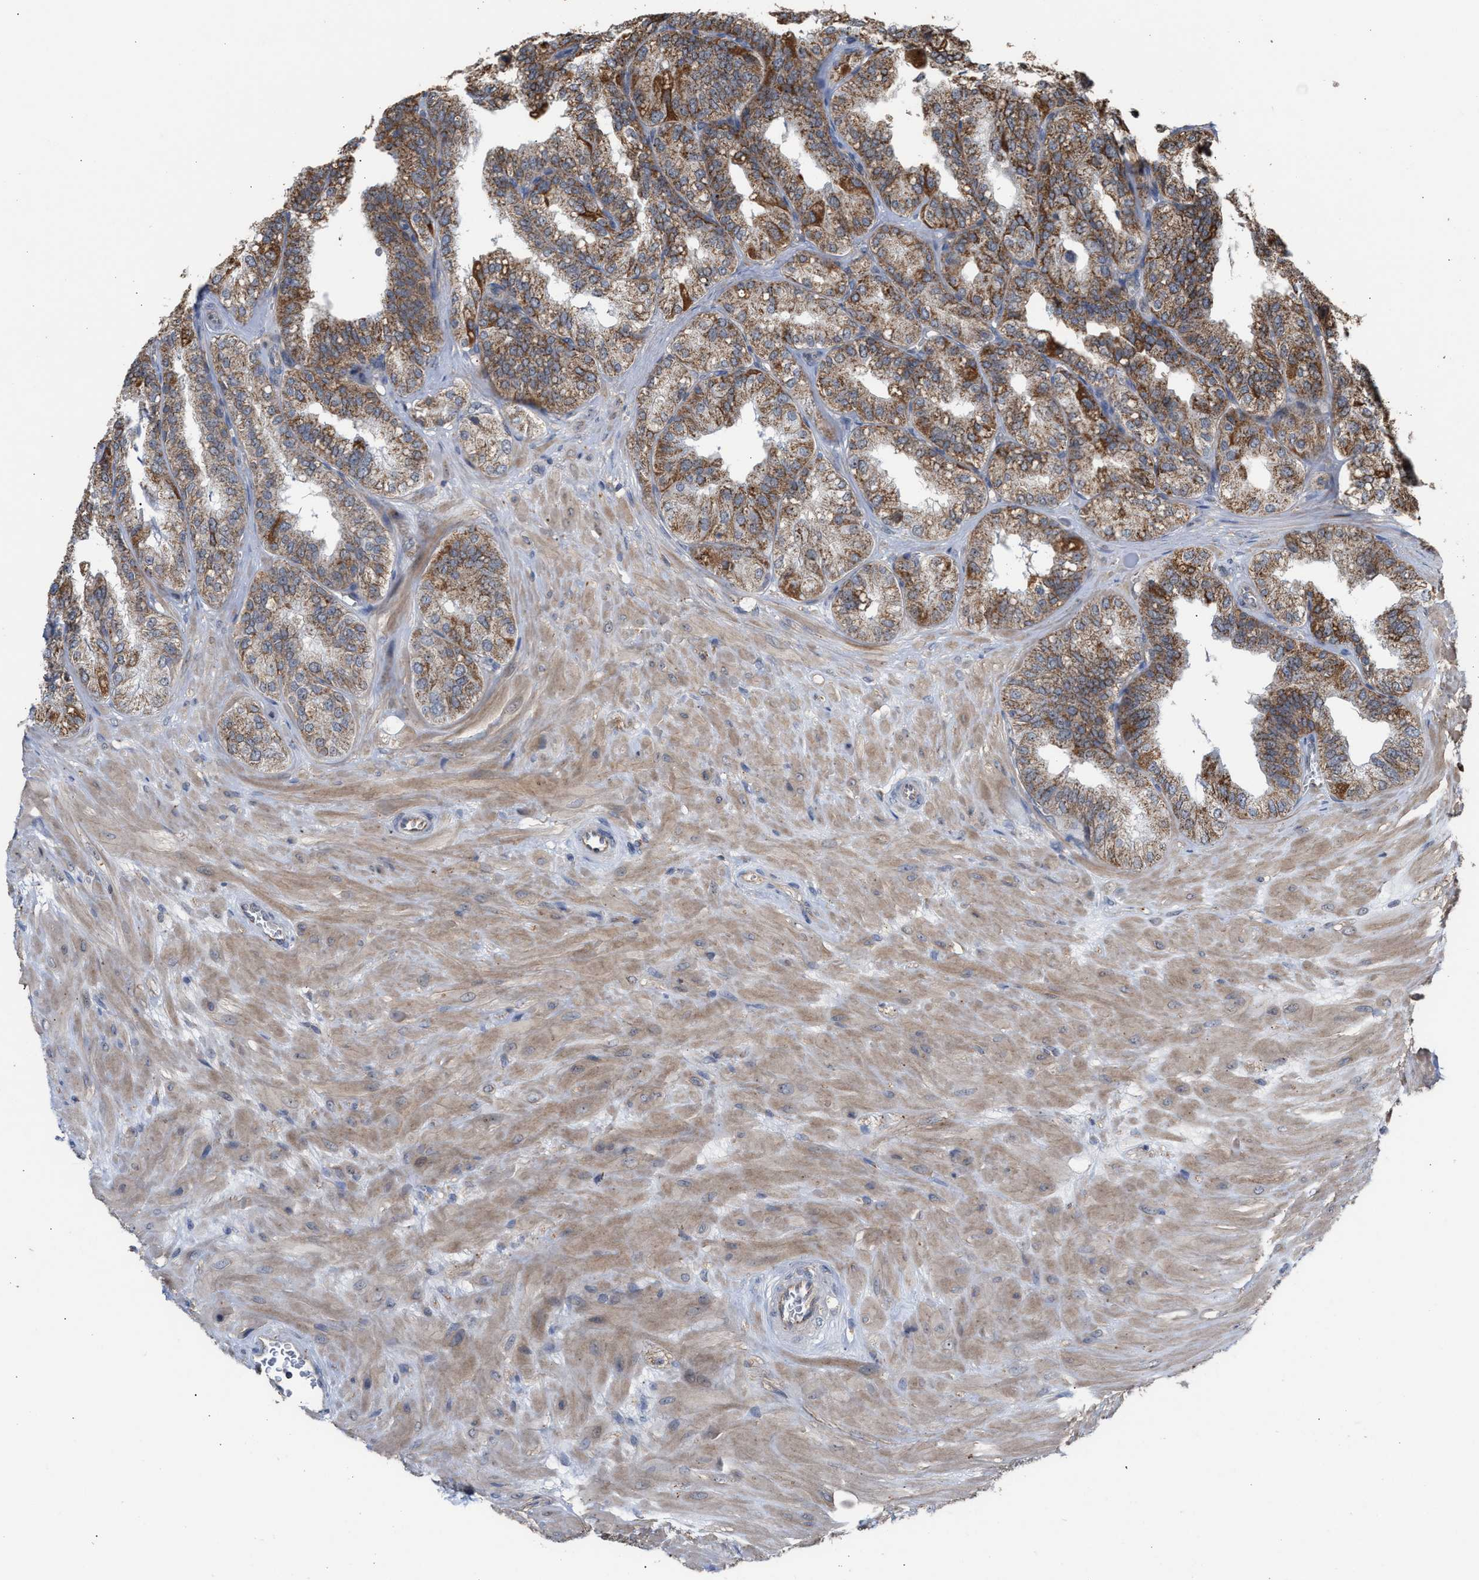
{"staining": {"intensity": "strong", "quantity": ">75%", "location": "cytoplasmic/membranous"}, "tissue": "seminal vesicle", "cell_type": "Glandular cells", "image_type": "normal", "snomed": [{"axis": "morphology", "description": "Normal tissue, NOS"}, {"axis": "topography", "description": "Prostate"}, {"axis": "topography", "description": "Seminal veicle"}], "caption": "A high amount of strong cytoplasmic/membranous expression is present in approximately >75% of glandular cells in normal seminal vesicle. The staining was performed using DAB to visualize the protein expression in brown, while the nuclei were stained in blue with hematoxylin (Magnification: 20x).", "gene": "EXOSC2", "patient": {"sex": "male", "age": 51}}